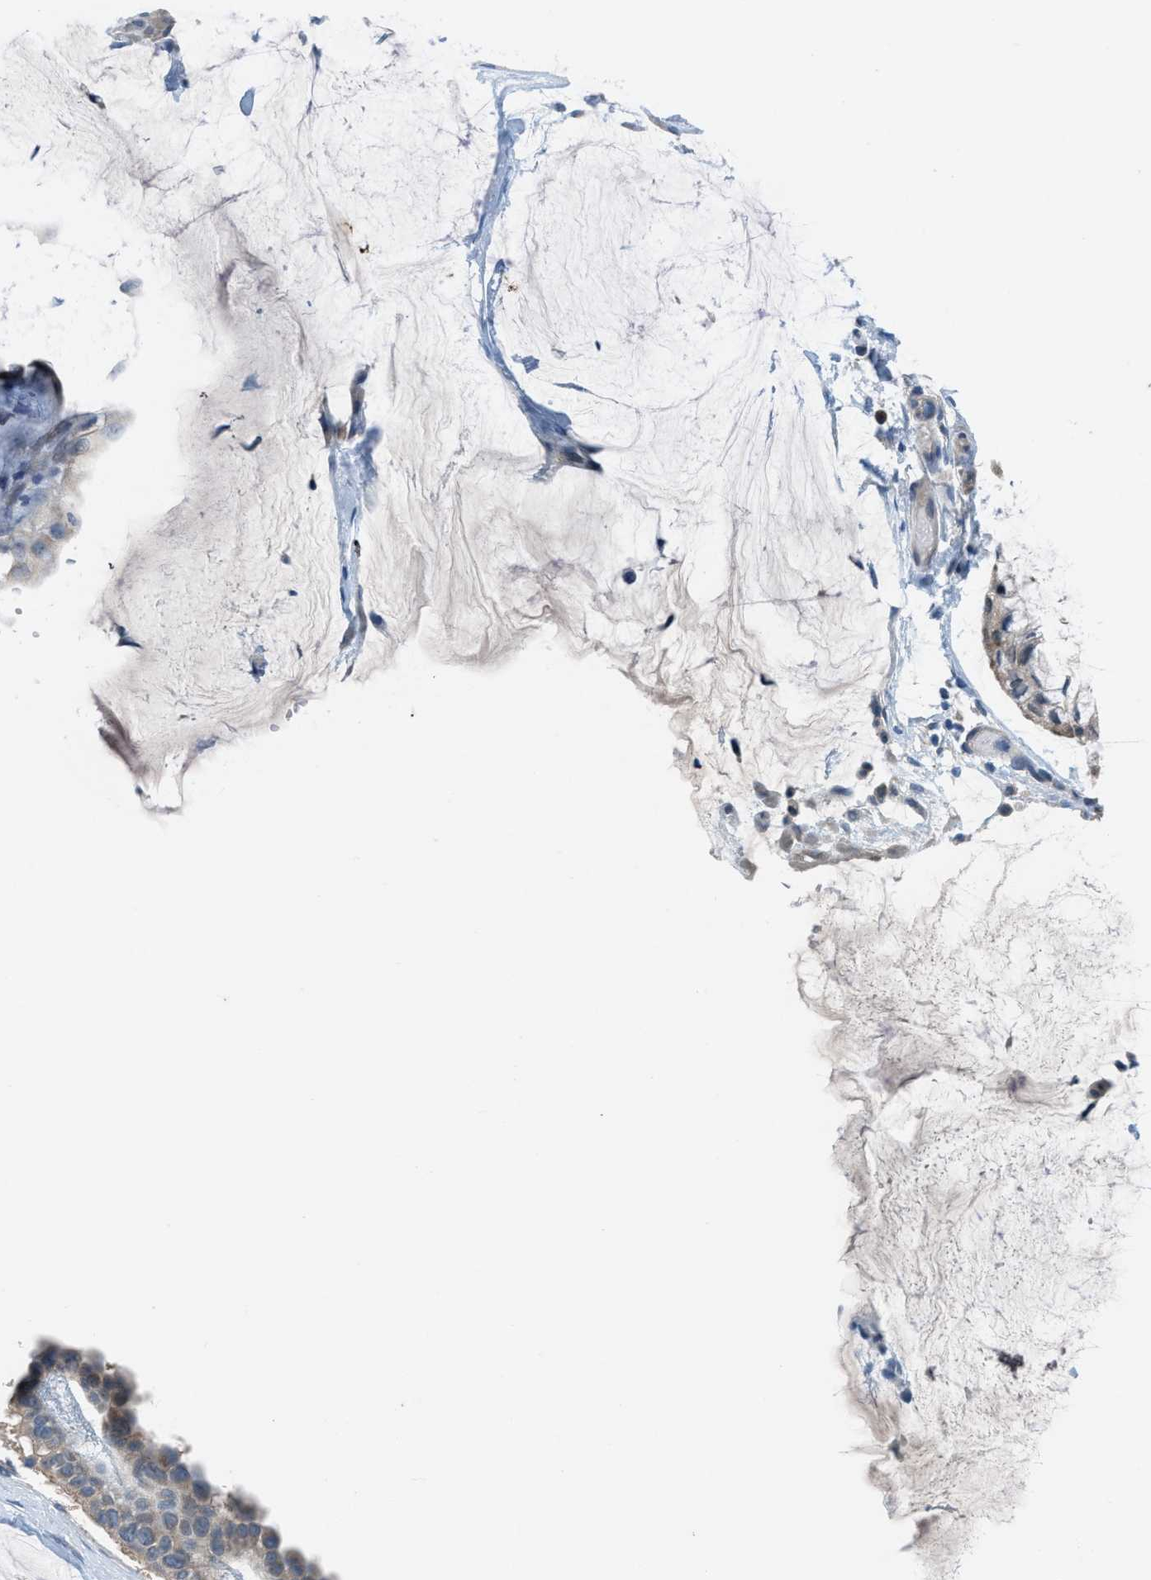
{"staining": {"intensity": "weak", "quantity": ">75%", "location": "cytoplasmic/membranous"}, "tissue": "ovarian cancer", "cell_type": "Tumor cells", "image_type": "cancer", "snomed": [{"axis": "morphology", "description": "Cystadenocarcinoma, mucinous, NOS"}, {"axis": "topography", "description": "Ovary"}], "caption": "There is low levels of weak cytoplasmic/membranous staining in tumor cells of ovarian mucinous cystadenocarcinoma, as demonstrated by immunohistochemical staining (brown color).", "gene": "BAZ2B", "patient": {"sex": "female", "age": 39}}